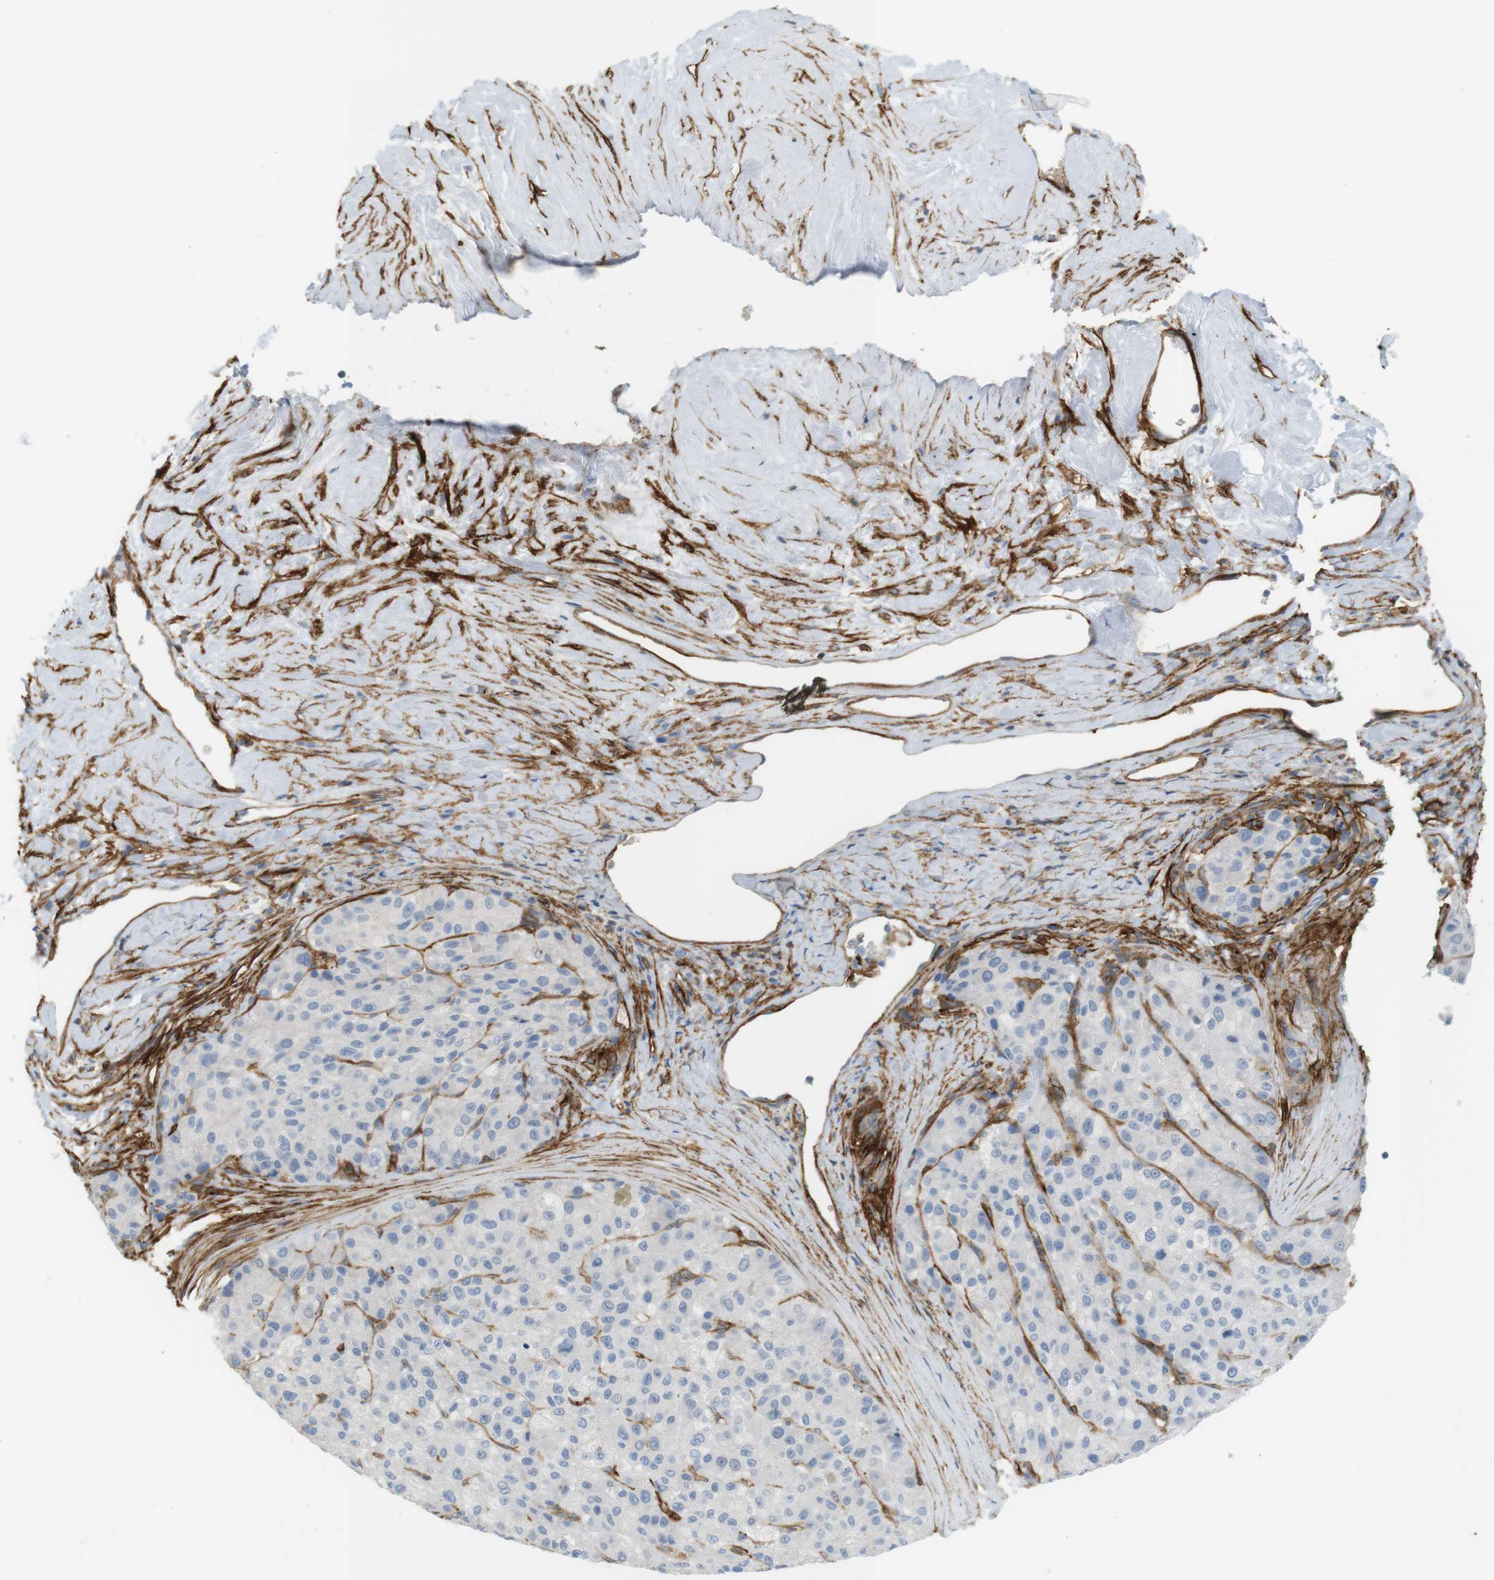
{"staining": {"intensity": "negative", "quantity": "none", "location": "none"}, "tissue": "liver cancer", "cell_type": "Tumor cells", "image_type": "cancer", "snomed": [{"axis": "morphology", "description": "Carcinoma, Hepatocellular, NOS"}, {"axis": "topography", "description": "Liver"}], "caption": "Immunohistochemistry of human hepatocellular carcinoma (liver) exhibits no staining in tumor cells.", "gene": "F2R", "patient": {"sex": "male", "age": 80}}